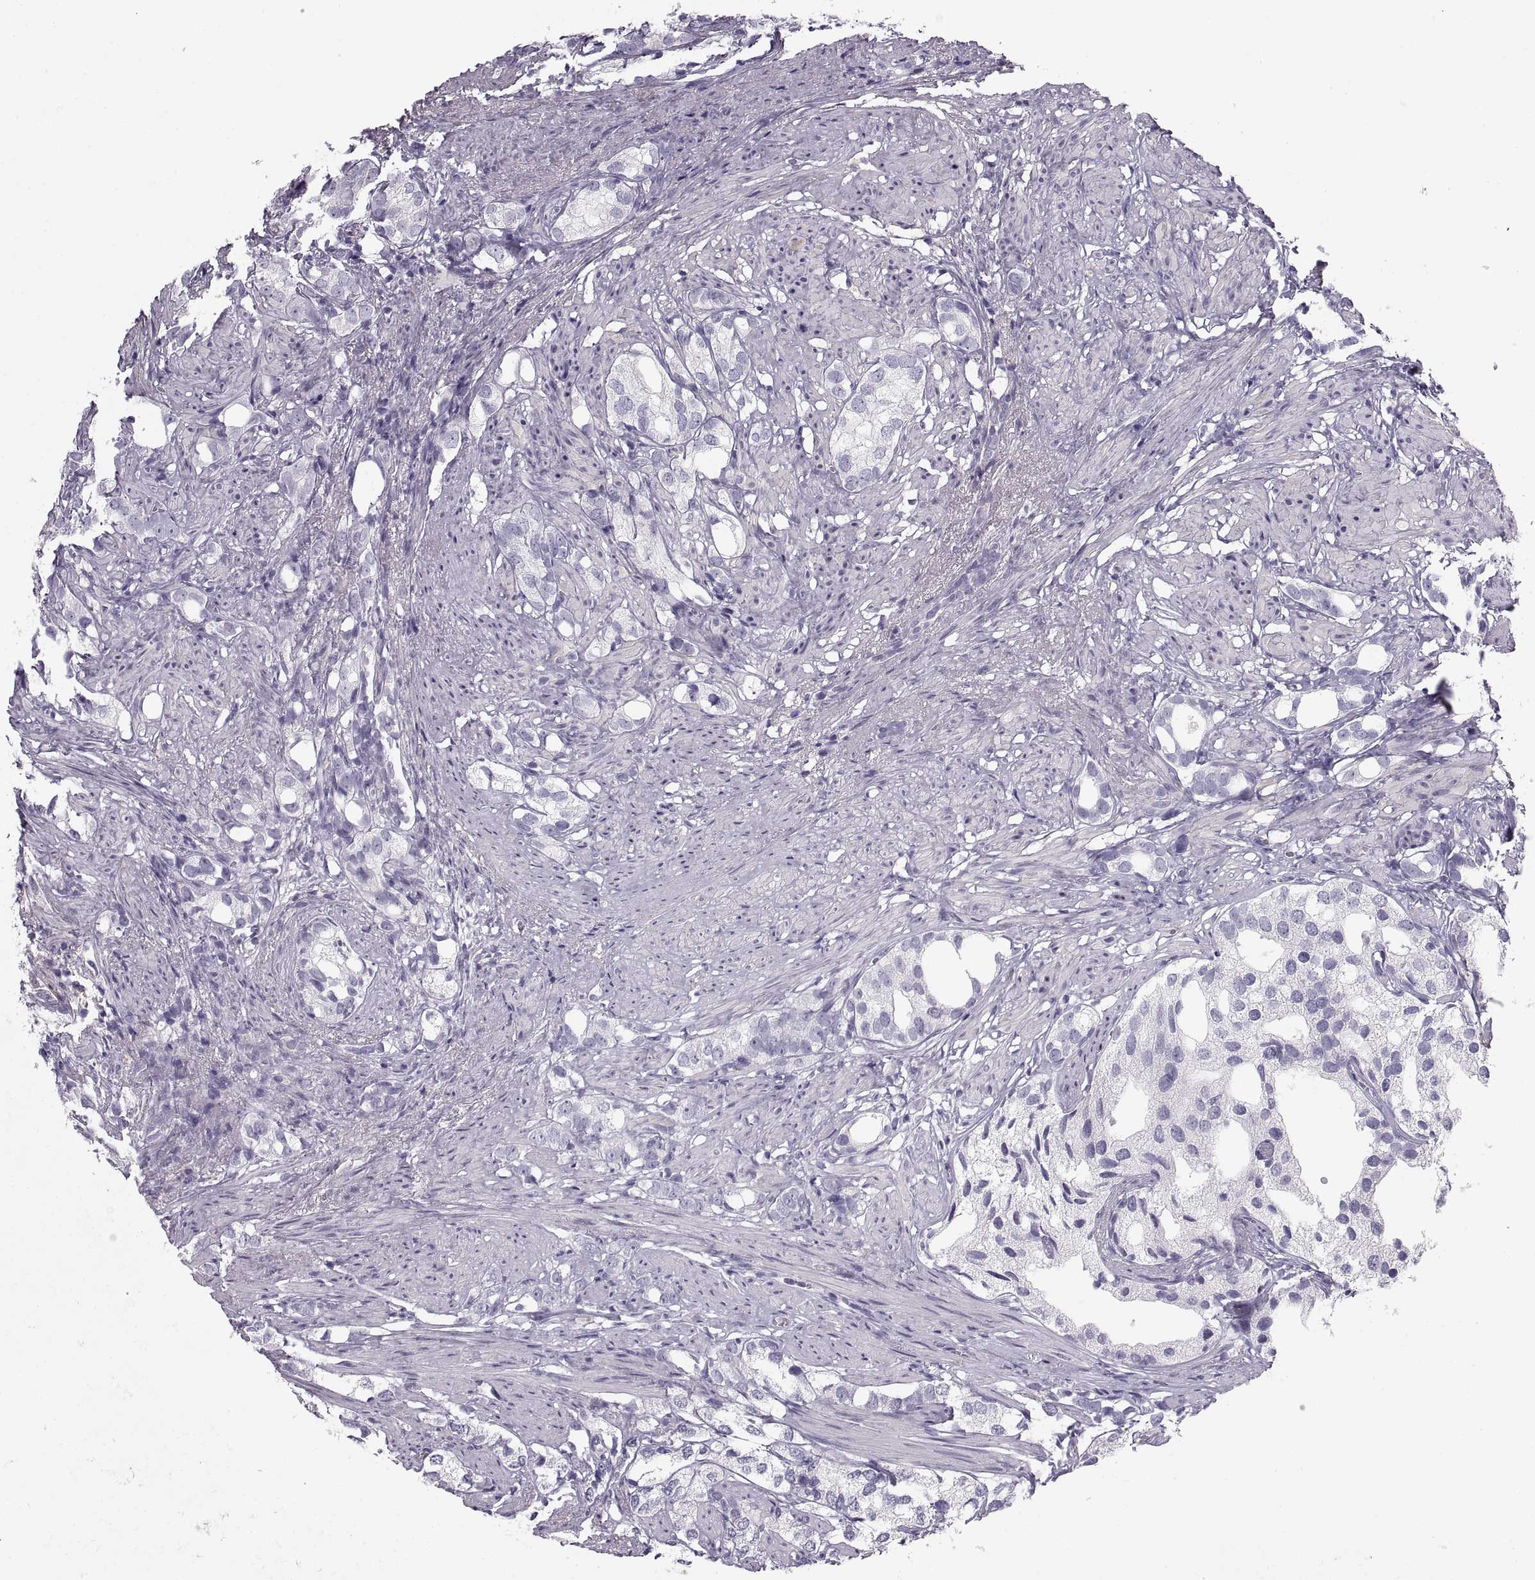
{"staining": {"intensity": "negative", "quantity": "none", "location": "none"}, "tissue": "prostate cancer", "cell_type": "Tumor cells", "image_type": "cancer", "snomed": [{"axis": "morphology", "description": "Adenocarcinoma, High grade"}, {"axis": "topography", "description": "Prostate"}], "caption": "DAB (3,3'-diaminobenzidine) immunohistochemical staining of human prostate high-grade adenocarcinoma reveals no significant expression in tumor cells.", "gene": "COL9A3", "patient": {"sex": "male", "age": 82}}